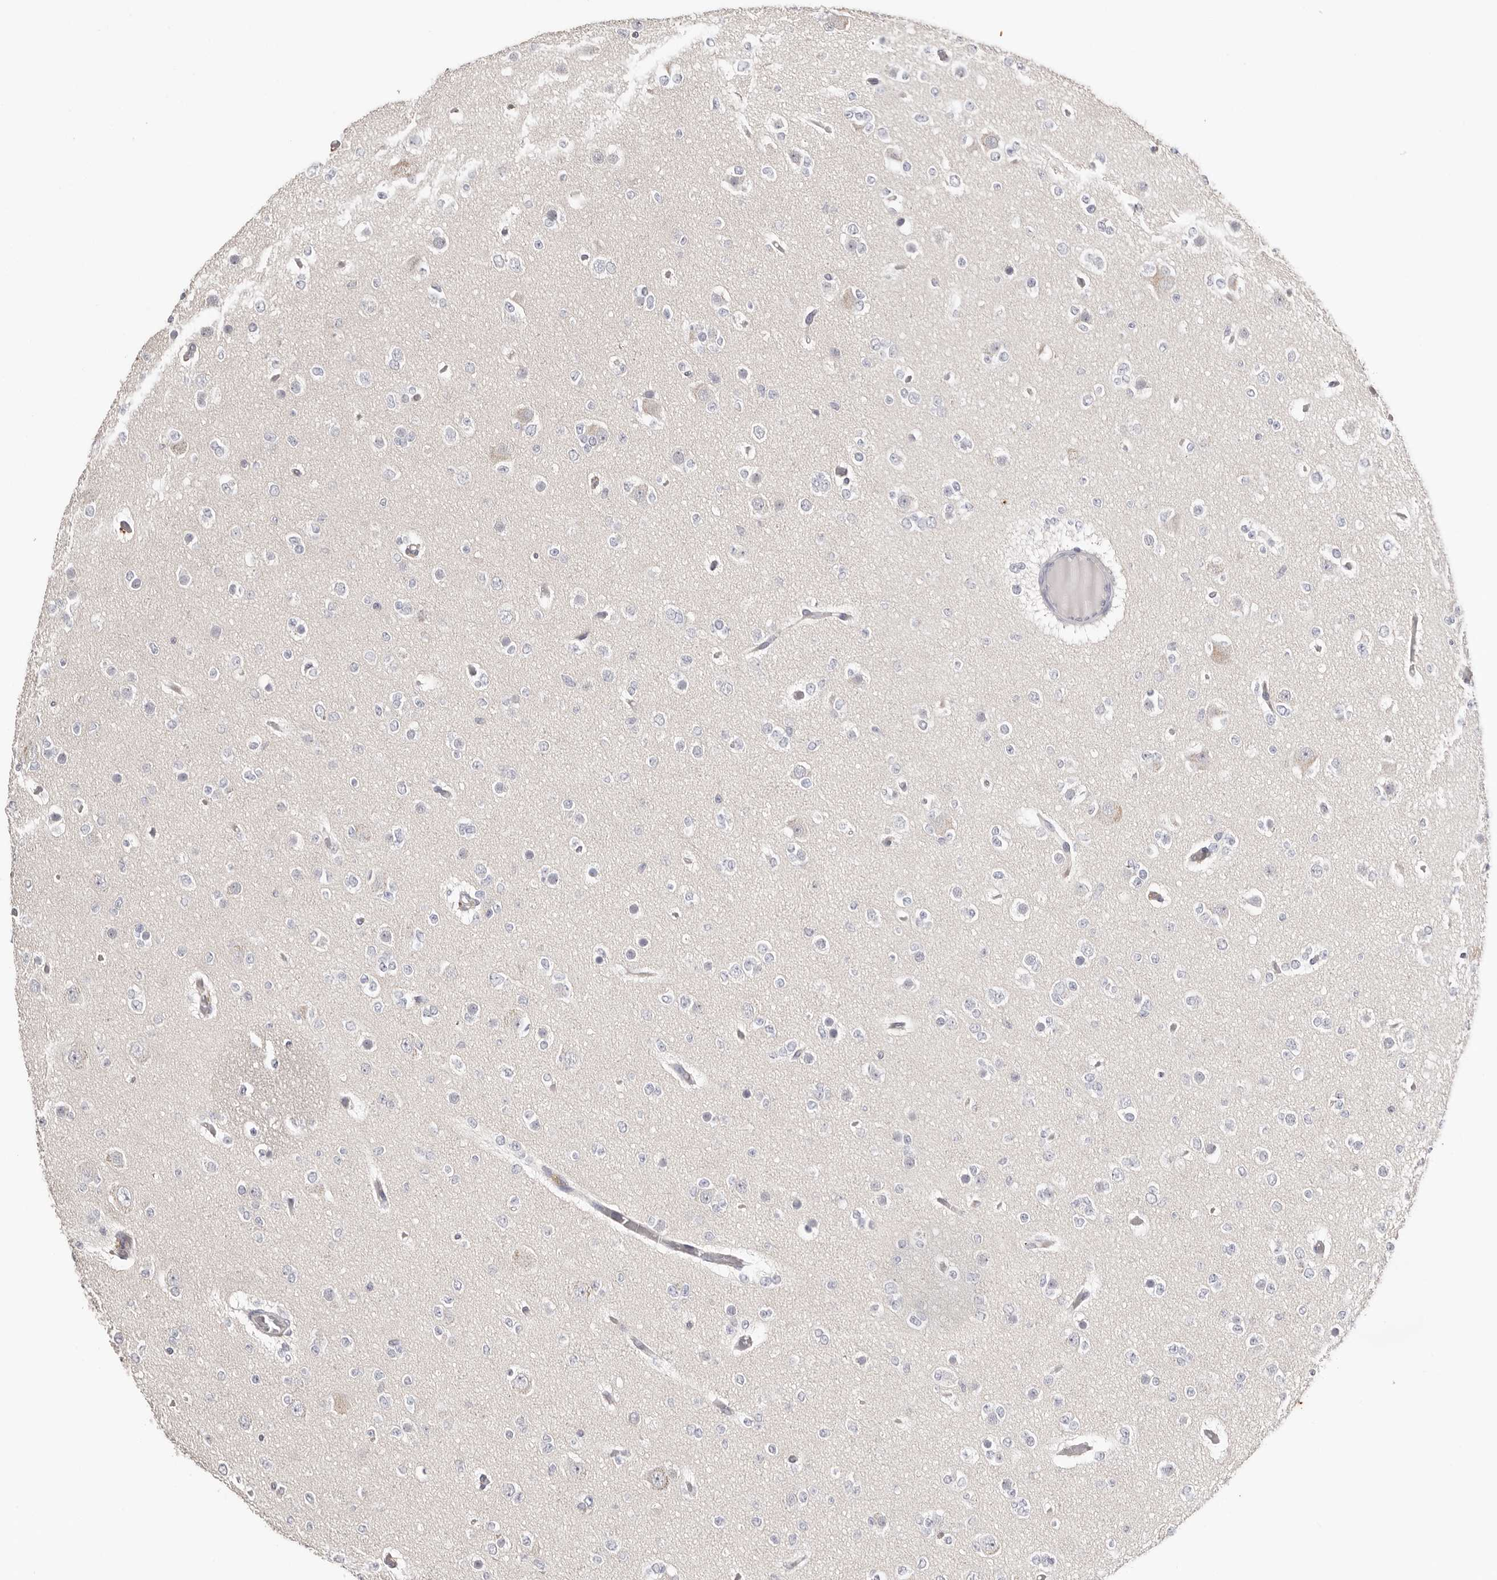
{"staining": {"intensity": "negative", "quantity": "none", "location": "none"}, "tissue": "glioma", "cell_type": "Tumor cells", "image_type": "cancer", "snomed": [{"axis": "morphology", "description": "Glioma, malignant, Low grade"}, {"axis": "topography", "description": "Brain"}], "caption": "Tumor cells are negative for brown protein staining in glioma.", "gene": "S100A14", "patient": {"sex": "female", "age": 22}}